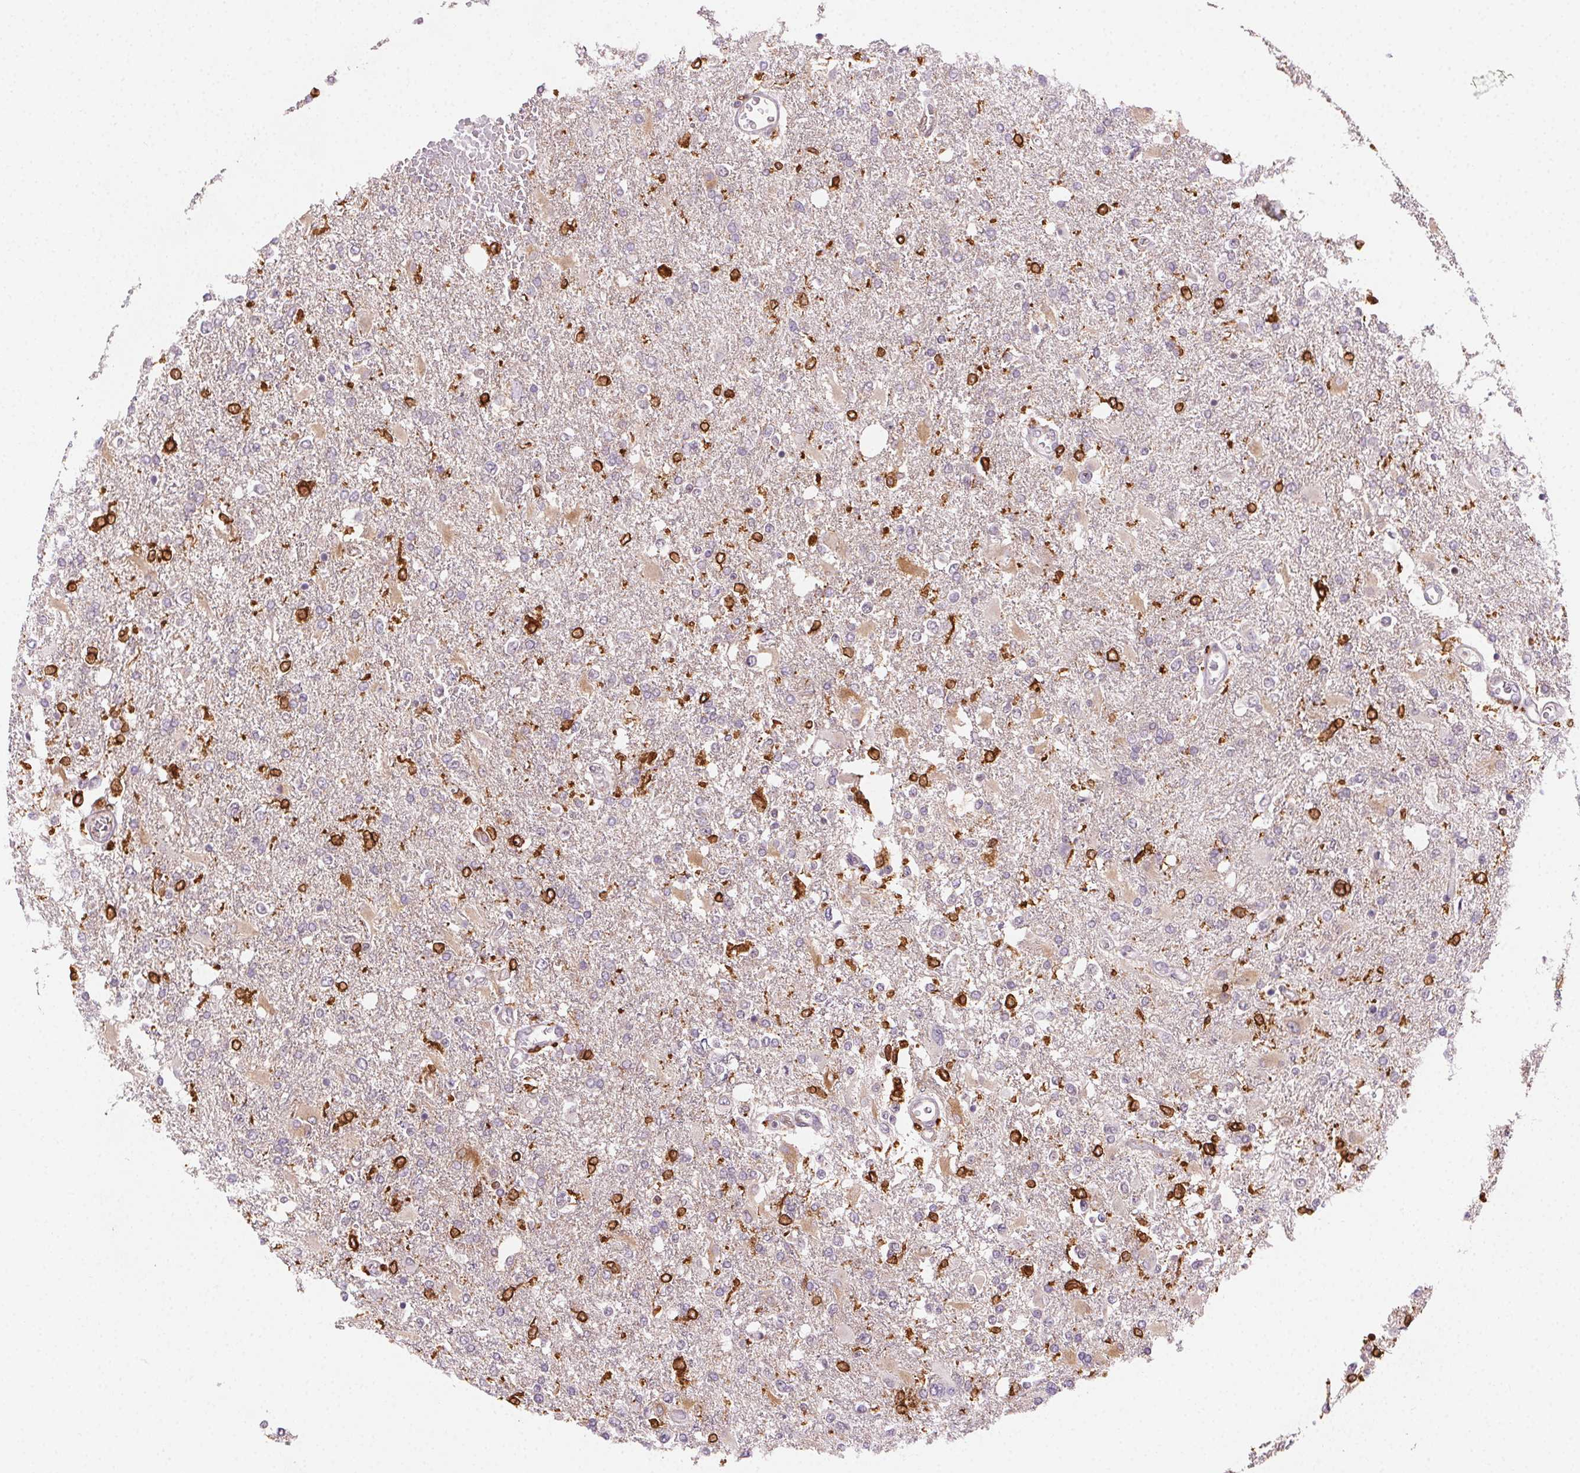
{"staining": {"intensity": "negative", "quantity": "none", "location": "none"}, "tissue": "glioma", "cell_type": "Tumor cells", "image_type": "cancer", "snomed": [{"axis": "morphology", "description": "Glioma, malignant, High grade"}, {"axis": "topography", "description": "Cerebral cortex"}], "caption": "Histopathology image shows no significant protein staining in tumor cells of malignant glioma (high-grade). (Immunohistochemistry (ihc), brightfield microscopy, high magnification).", "gene": "RNASET2", "patient": {"sex": "male", "age": 79}}